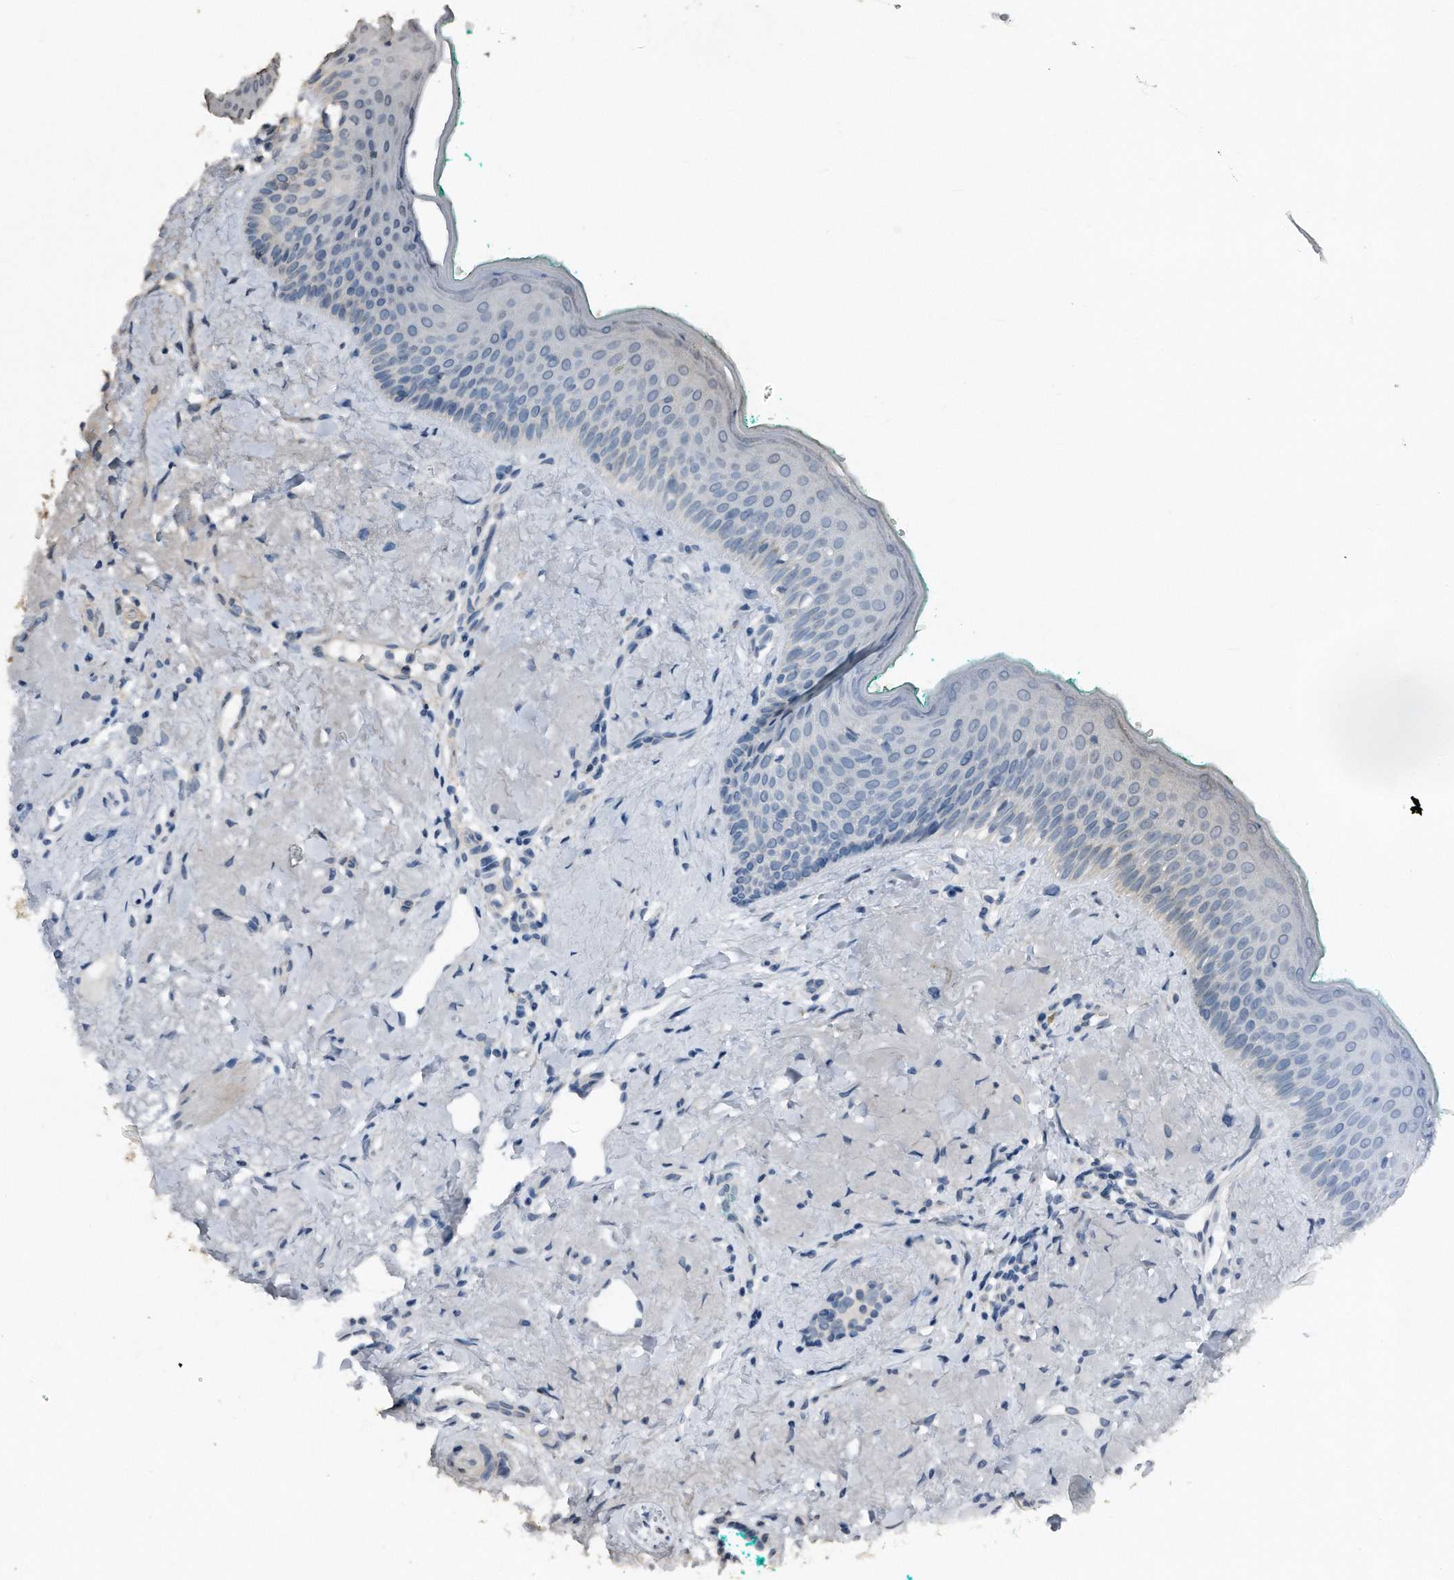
{"staining": {"intensity": "weak", "quantity": "<25%", "location": "cytoplasmic/membranous"}, "tissue": "oral mucosa", "cell_type": "Squamous epithelial cells", "image_type": "normal", "snomed": [{"axis": "morphology", "description": "Normal tissue, NOS"}, {"axis": "topography", "description": "Oral tissue"}], "caption": "High power microscopy histopathology image of an immunohistochemistry micrograph of benign oral mucosa, revealing no significant staining in squamous epithelial cells.", "gene": "ANKRD10", "patient": {"sex": "female", "age": 70}}